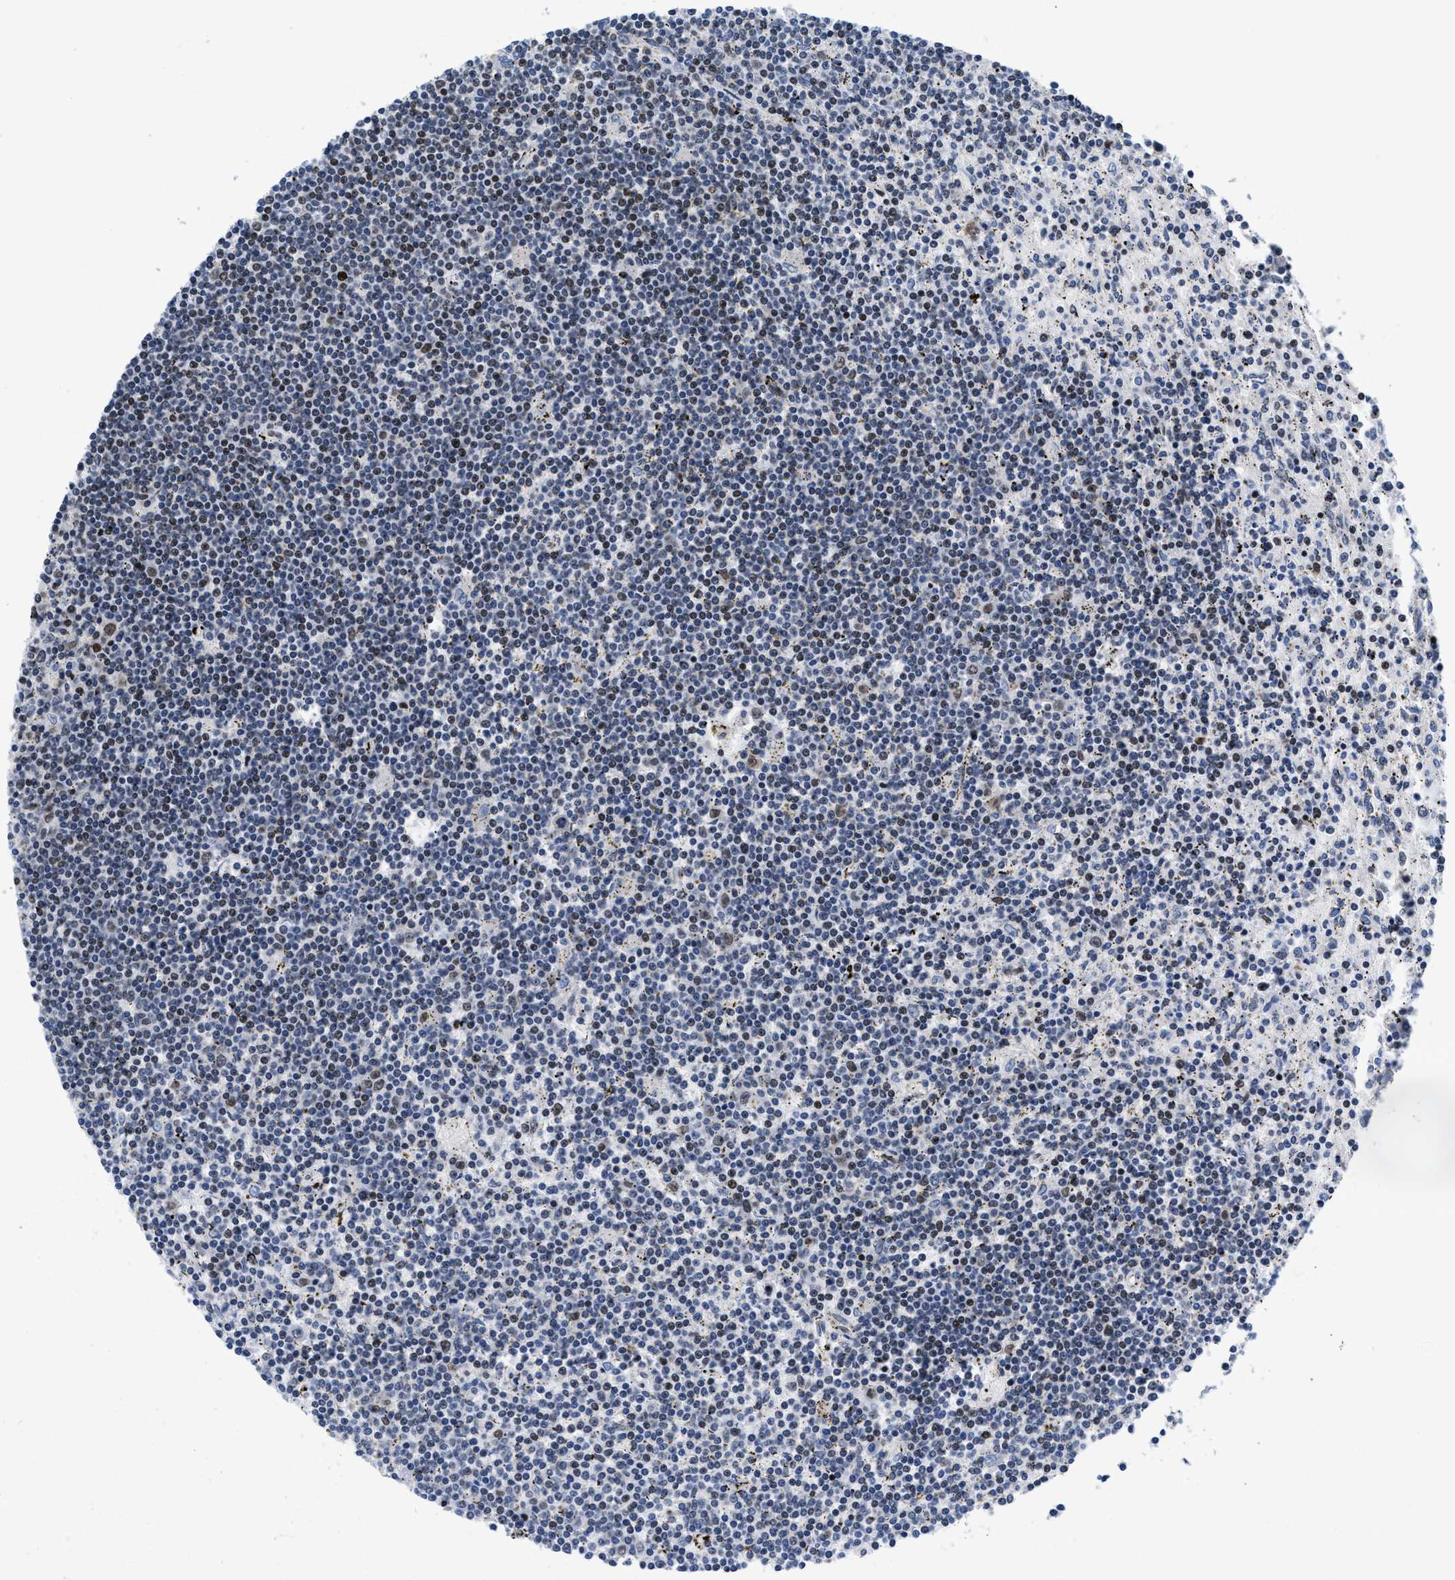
{"staining": {"intensity": "weak", "quantity": "<25%", "location": "nuclear"}, "tissue": "lymphoma", "cell_type": "Tumor cells", "image_type": "cancer", "snomed": [{"axis": "morphology", "description": "Malignant lymphoma, non-Hodgkin's type, Low grade"}, {"axis": "topography", "description": "Spleen"}], "caption": "Tumor cells show no significant staining in lymphoma. (Immunohistochemistry (ihc), brightfield microscopy, high magnification).", "gene": "WDR81", "patient": {"sex": "male", "age": 76}}